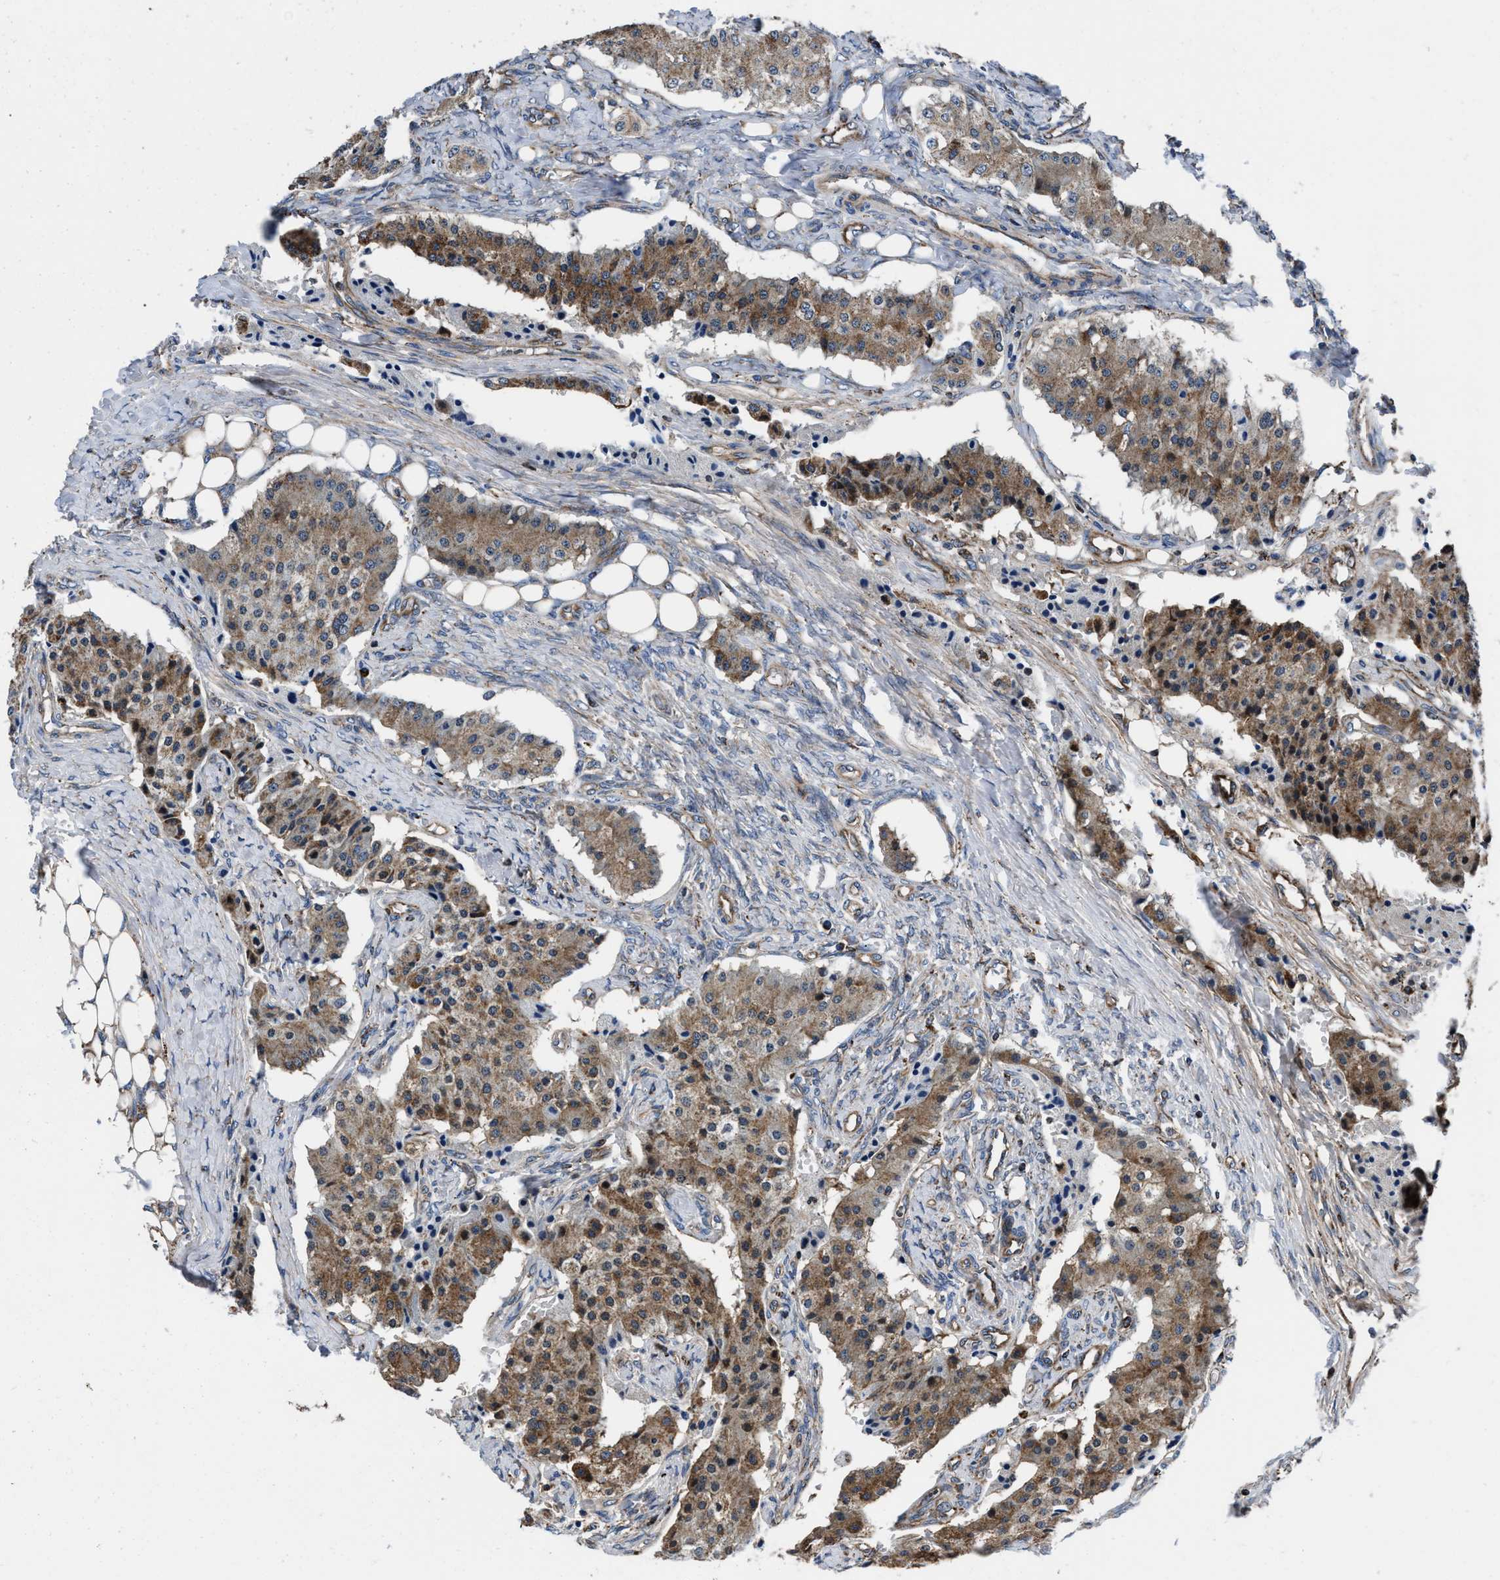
{"staining": {"intensity": "moderate", "quantity": ">75%", "location": "cytoplasmic/membranous"}, "tissue": "carcinoid", "cell_type": "Tumor cells", "image_type": "cancer", "snomed": [{"axis": "morphology", "description": "Carcinoid, malignant, NOS"}, {"axis": "topography", "description": "Colon"}], "caption": "An immunohistochemistry image of neoplastic tissue is shown. Protein staining in brown highlights moderate cytoplasmic/membranous positivity in carcinoid within tumor cells.", "gene": "PRR15L", "patient": {"sex": "female", "age": 52}}